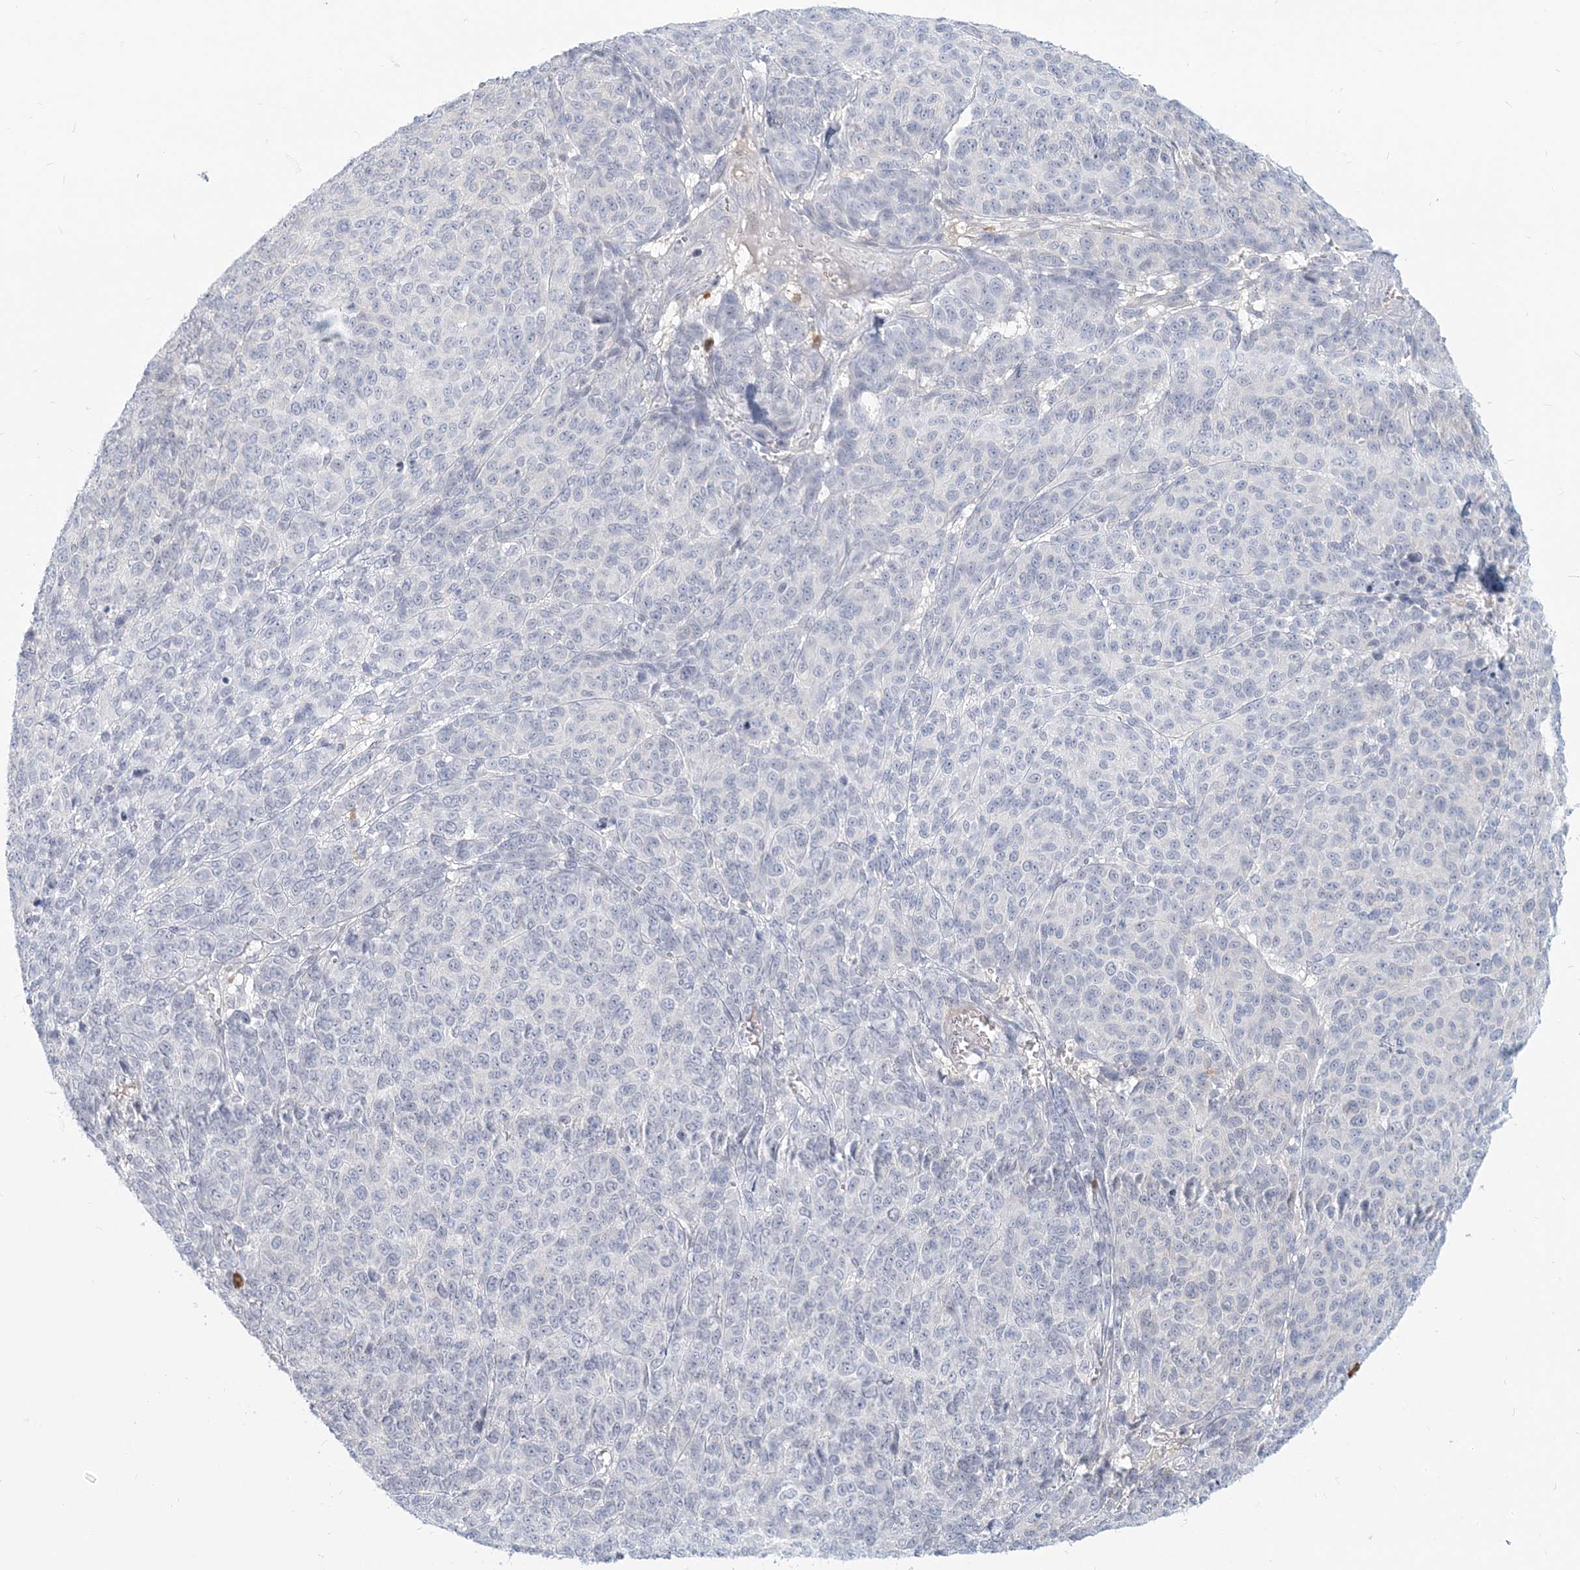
{"staining": {"intensity": "negative", "quantity": "none", "location": "none"}, "tissue": "melanoma", "cell_type": "Tumor cells", "image_type": "cancer", "snomed": [{"axis": "morphology", "description": "Malignant melanoma, NOS"}, {"axis": "topography", "description": "Skin"}], "caption": "Tumor cells are negative for brown protein staining in malignant melanoma.", "gene": "GMPPA", "patient": {"sex": "male", "age": 49}}